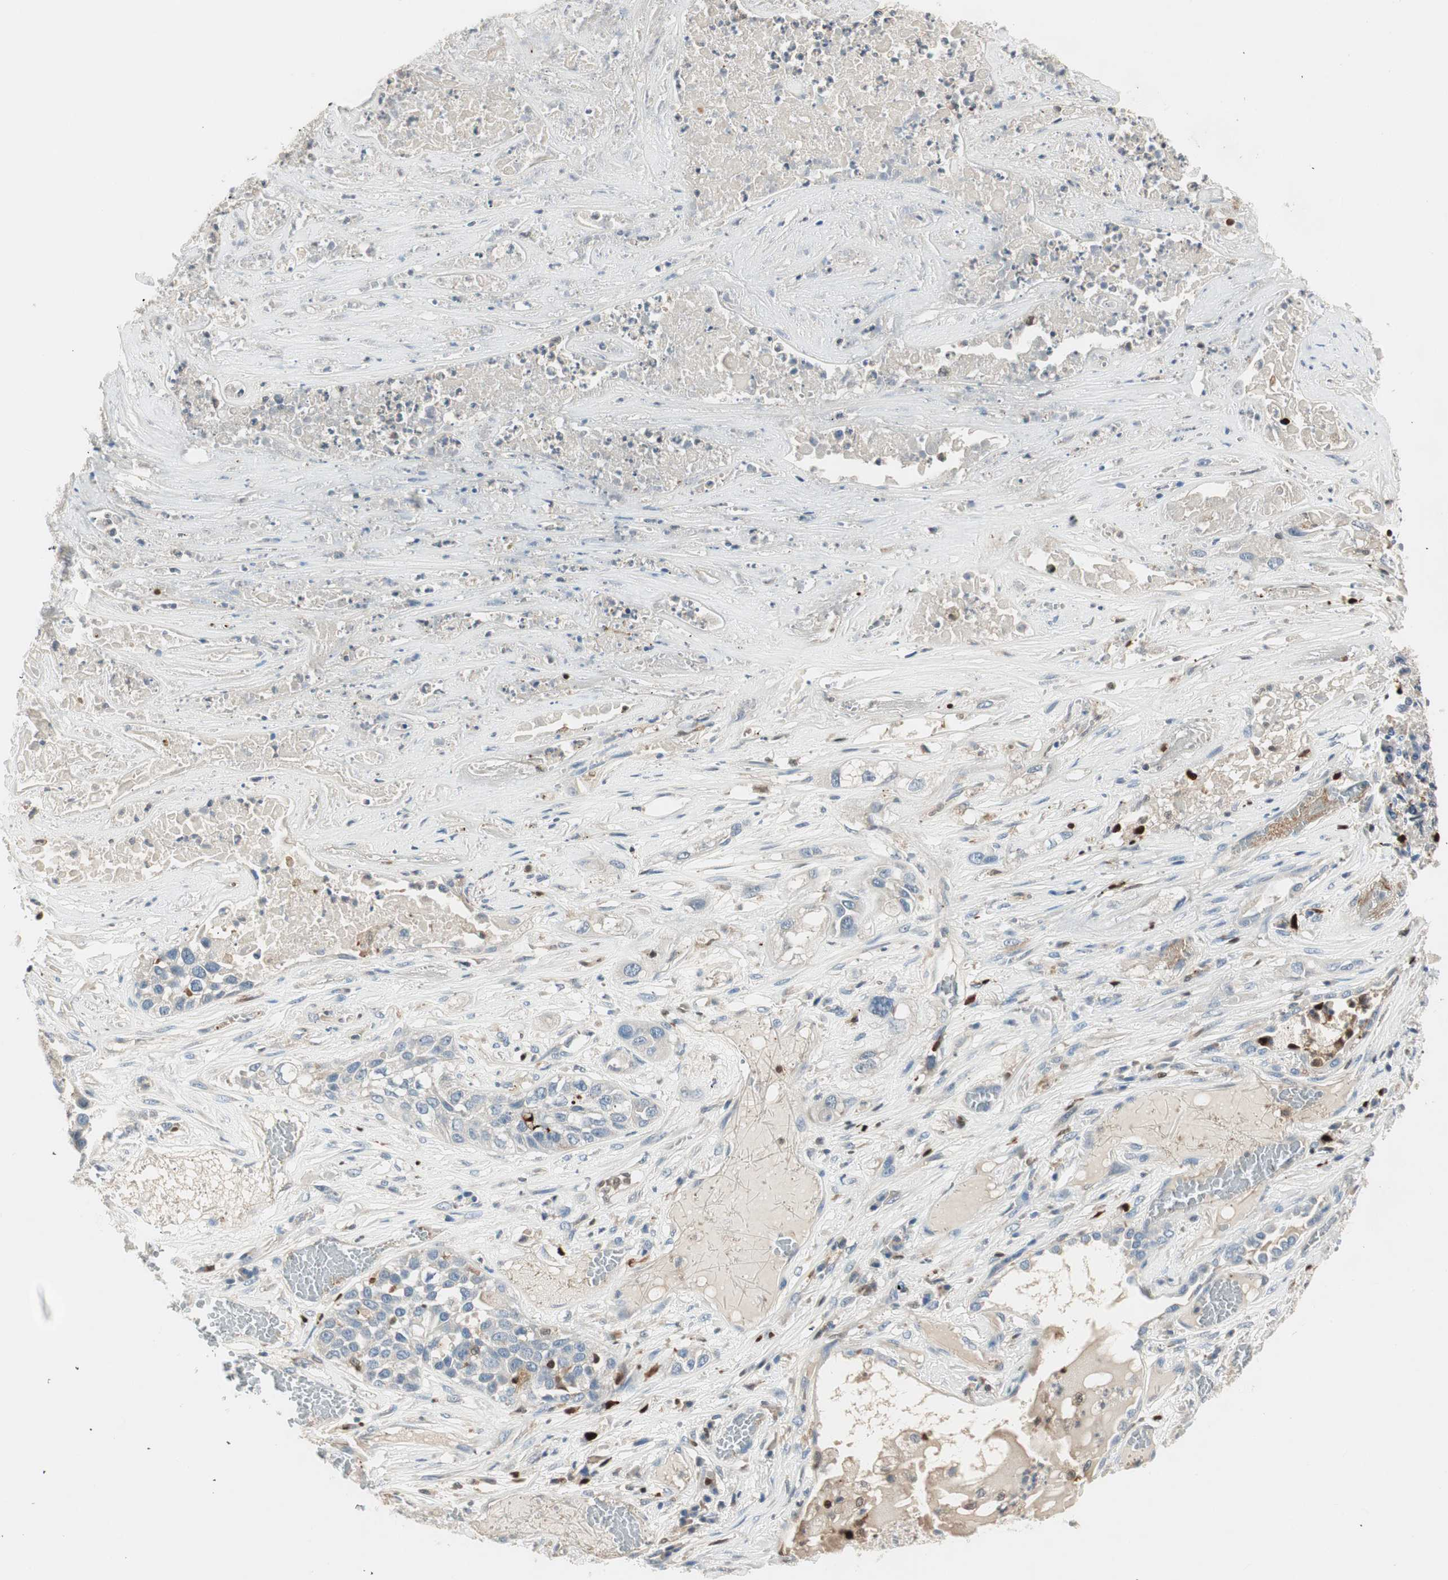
{"staining": {"intensity": "negative", "quantity": "none", "location": "none"}, "tissue": "lung cancer", "cell_type": "Tumor cells", "image_type": "cancer", "snomed": [{"axis": "morphology", "description": "Squamous cell carcinoma, NOS"}, {"axis": "topography", "description": "Lung"}], "caption": "High magnification brightfield microscopy of squamous cell carcinoma (lung) stained with DAB (3,3'-diaminobenzidine) (brown) and counterstained with hematoxylin (blue): tumor cells show no significant positivity.", "gene": "COTL1", "patient": {"sex": "male", "age": 71}}